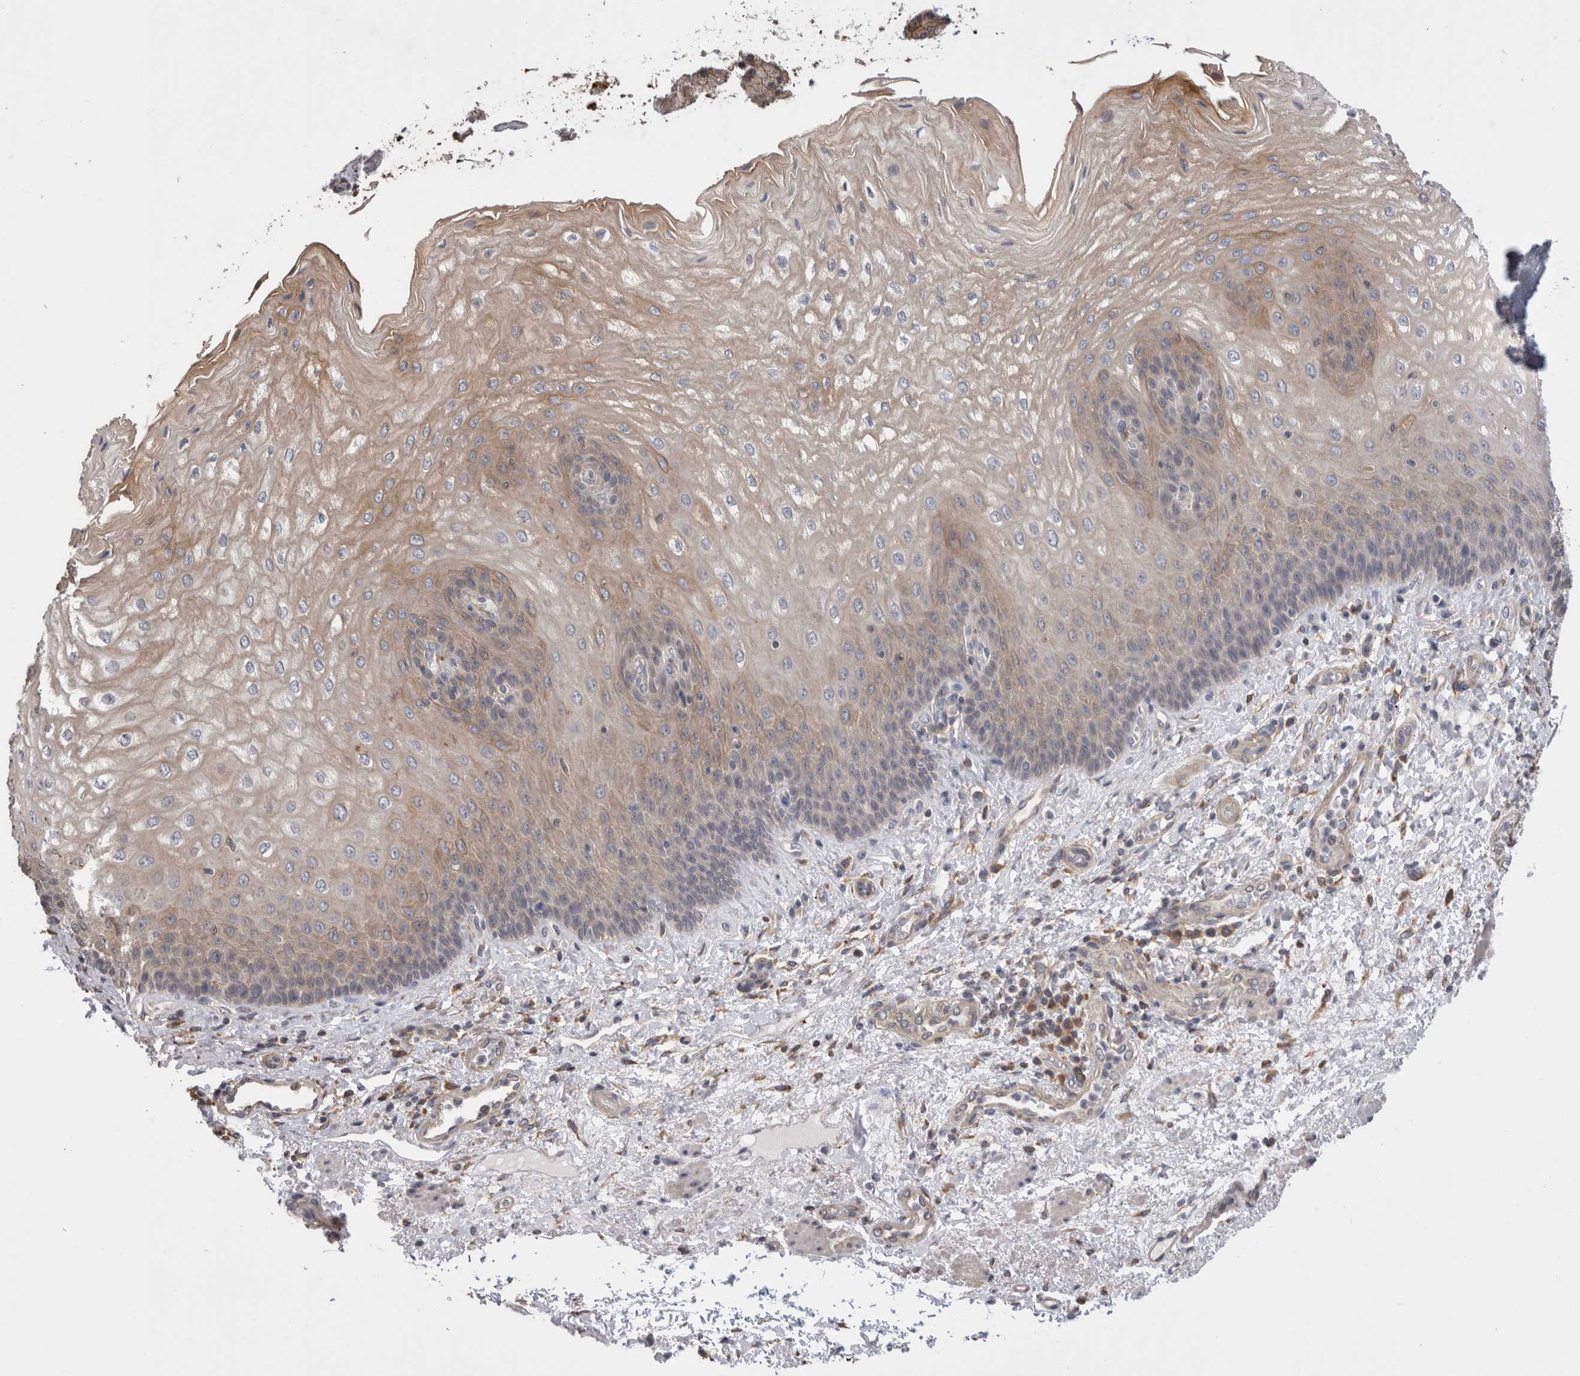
{"staining": {"intensity": "weak", "quantity": ">75%", "location": "cytoplasmic/membranous"}, "tissue": "esophagus", "cell_type": "Squamous epithelial cells", "image_type": "normal", "snomed": [{"axis": "morphology", "description": "Normal tissue, NOS"}, {"axis": "topography", "description": "Esophagus"}], "caption": "Immunohistochemical staining of normal human esophagus shows low levels of weak cytoplasmic/membranous expression in about >75% of squamous epithelial cells.", "gene": "SMAP2", "patient": {"sex": "male", "age": 54}}